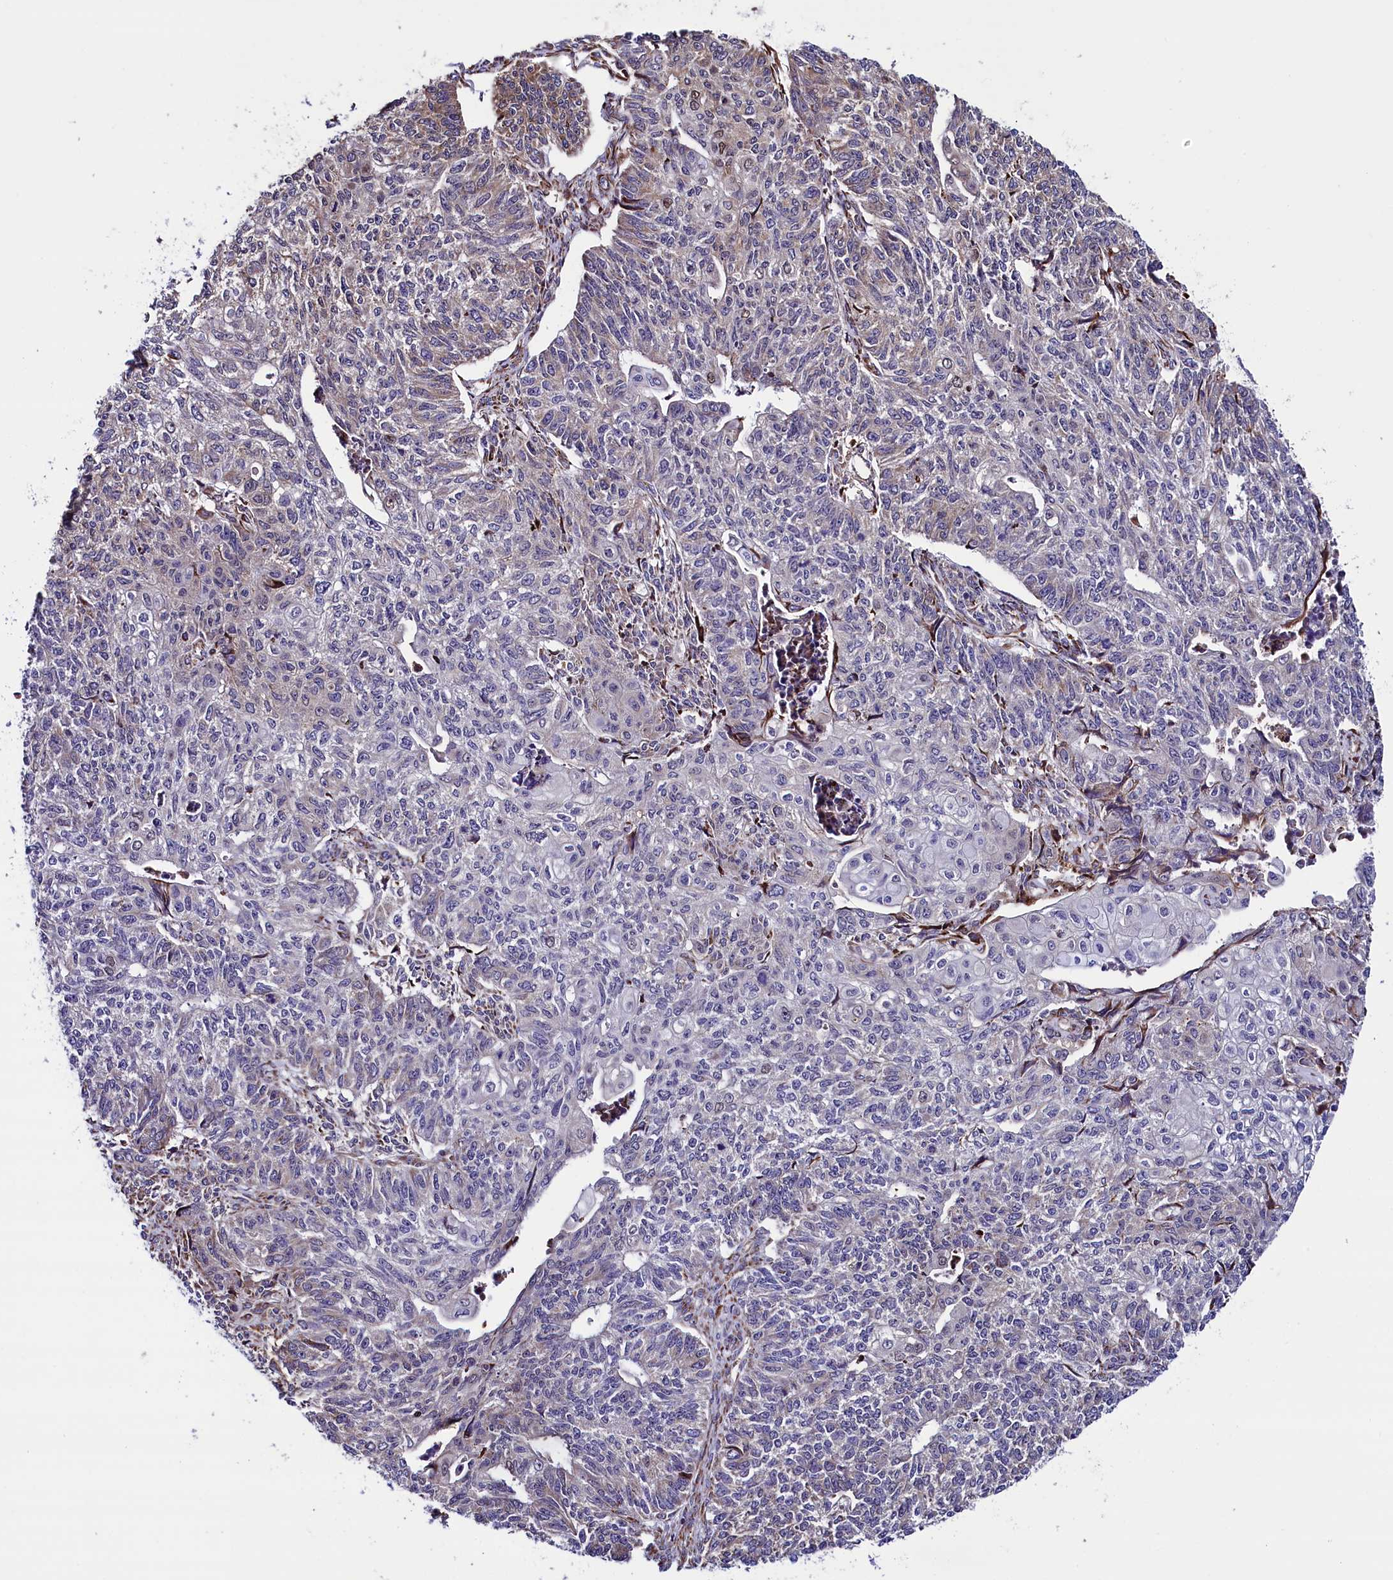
{"staining": {"intensity": "negative", "quantity": "none", "location": "none"}, "tissue": "endometrial cancer", "cell_type": "Tumor cells", "image_type": "cancer", "snomed": [{"axis": "morphology", "description": "Adenocarcinoma, NOS"}, {"axis": "topography", "description": "Endometrium"}], "caption": "IHC image of adenocarcinoma (endometrial) stained for a protein (brown), which demonstrates no staining in tumor cells.", "gene": "CMTR2", "patient": {"sex": "female", "age": 32}}